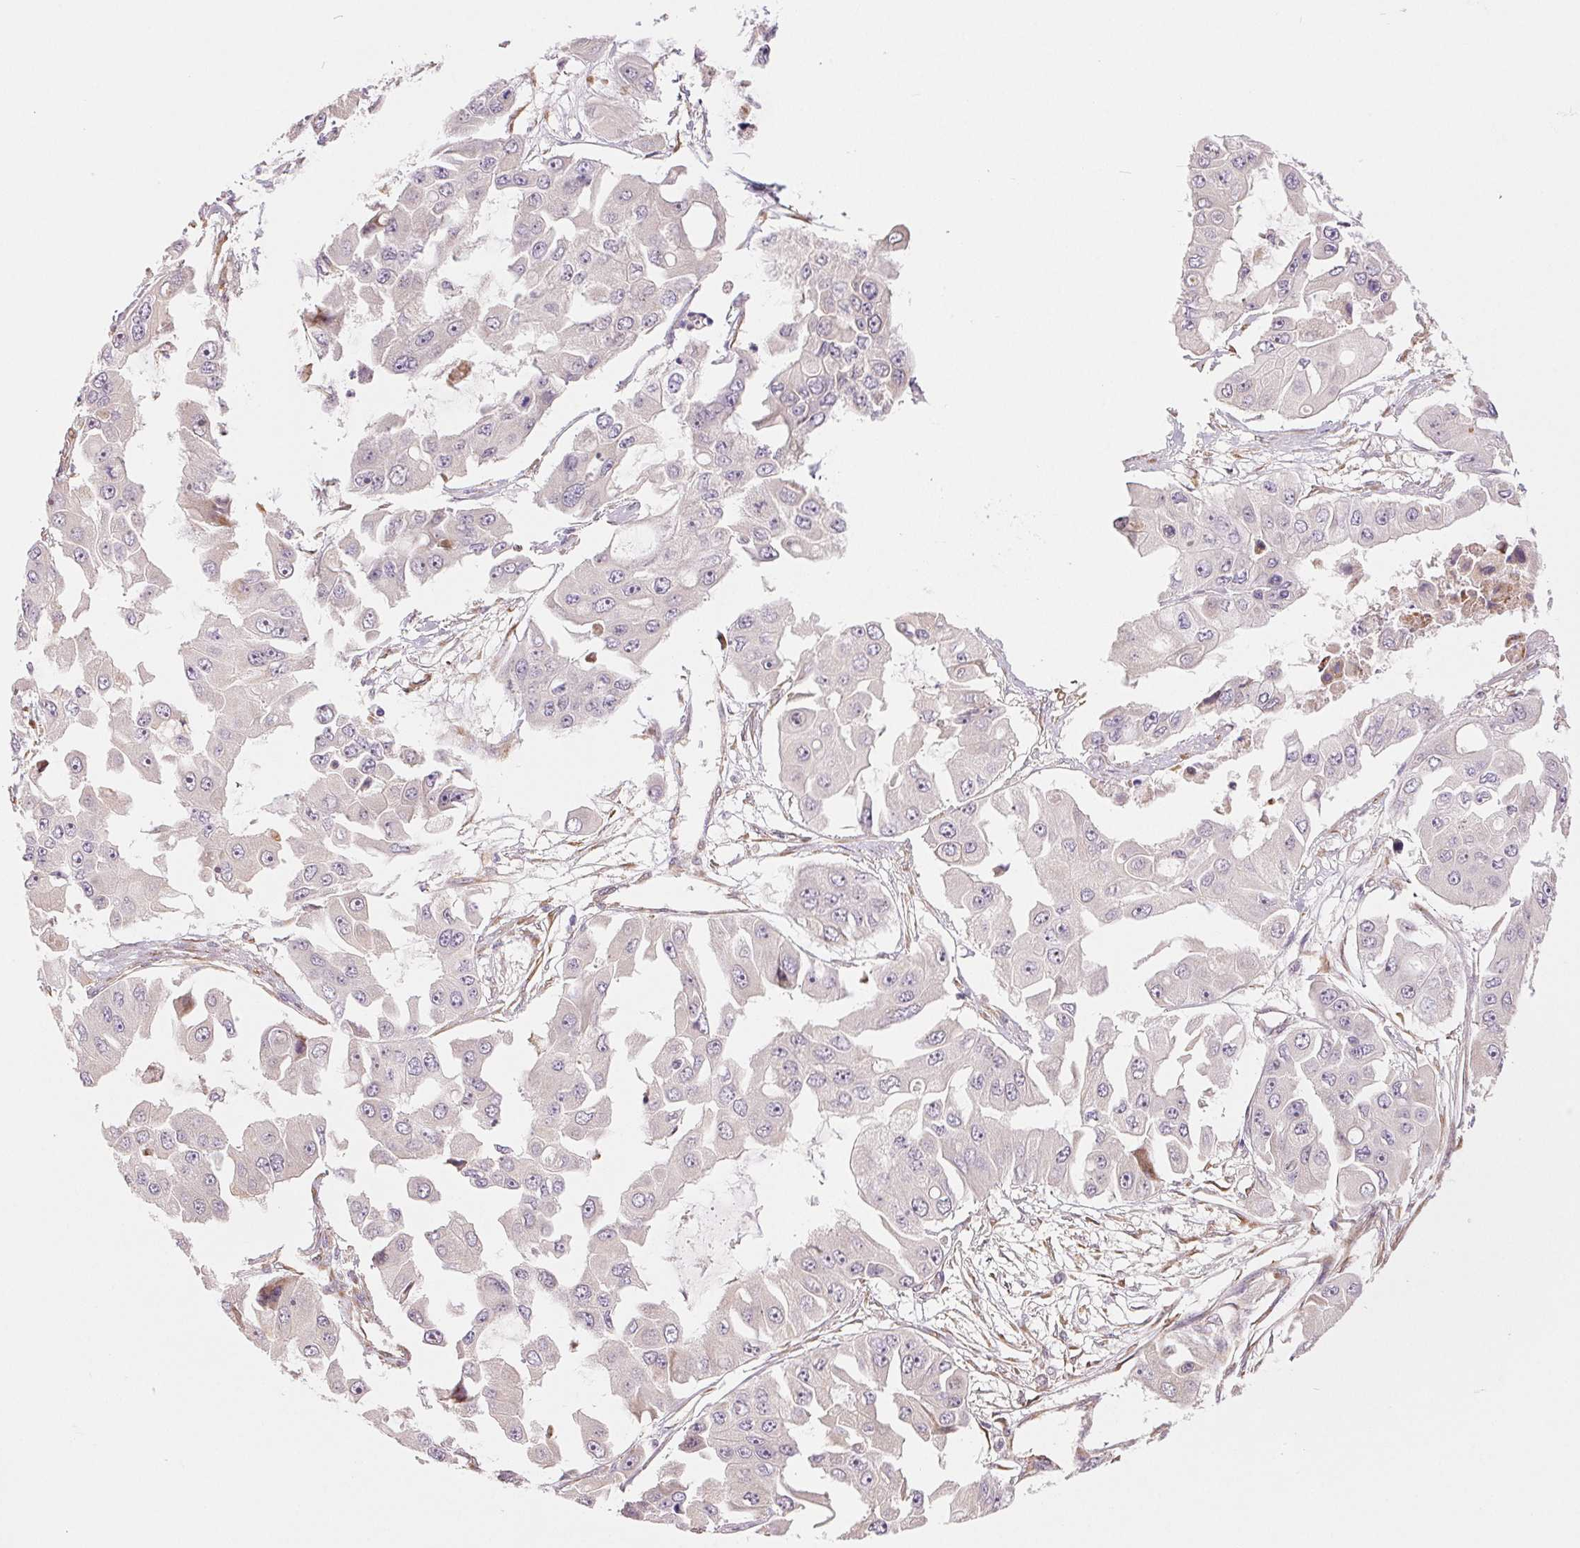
{"staining": {"intensity": "negative", "quantity": "none", "location": "none"}, "tissue": "ovarian cancer", "cell_type": "Tumor cells", "image_type": "cancer", "snomed": [{"axis": "morphology", "description": "Cystadenocarcinoma, serous, NOS"}, {"axis": "topography", "description": "Ovary"}], "caption": "This photomicrograph is of serous cystadenocarcinoma (ovarian) stained with immunohistochemistry to label a protein in brown with the nuclei are counter-stained blue. There is no staining in tumor cells. (Immunohistochemistry, brightfield microscopy, high magnification).", "gene": "METTL17", "patient": {"sex": "female", "age": 56}}